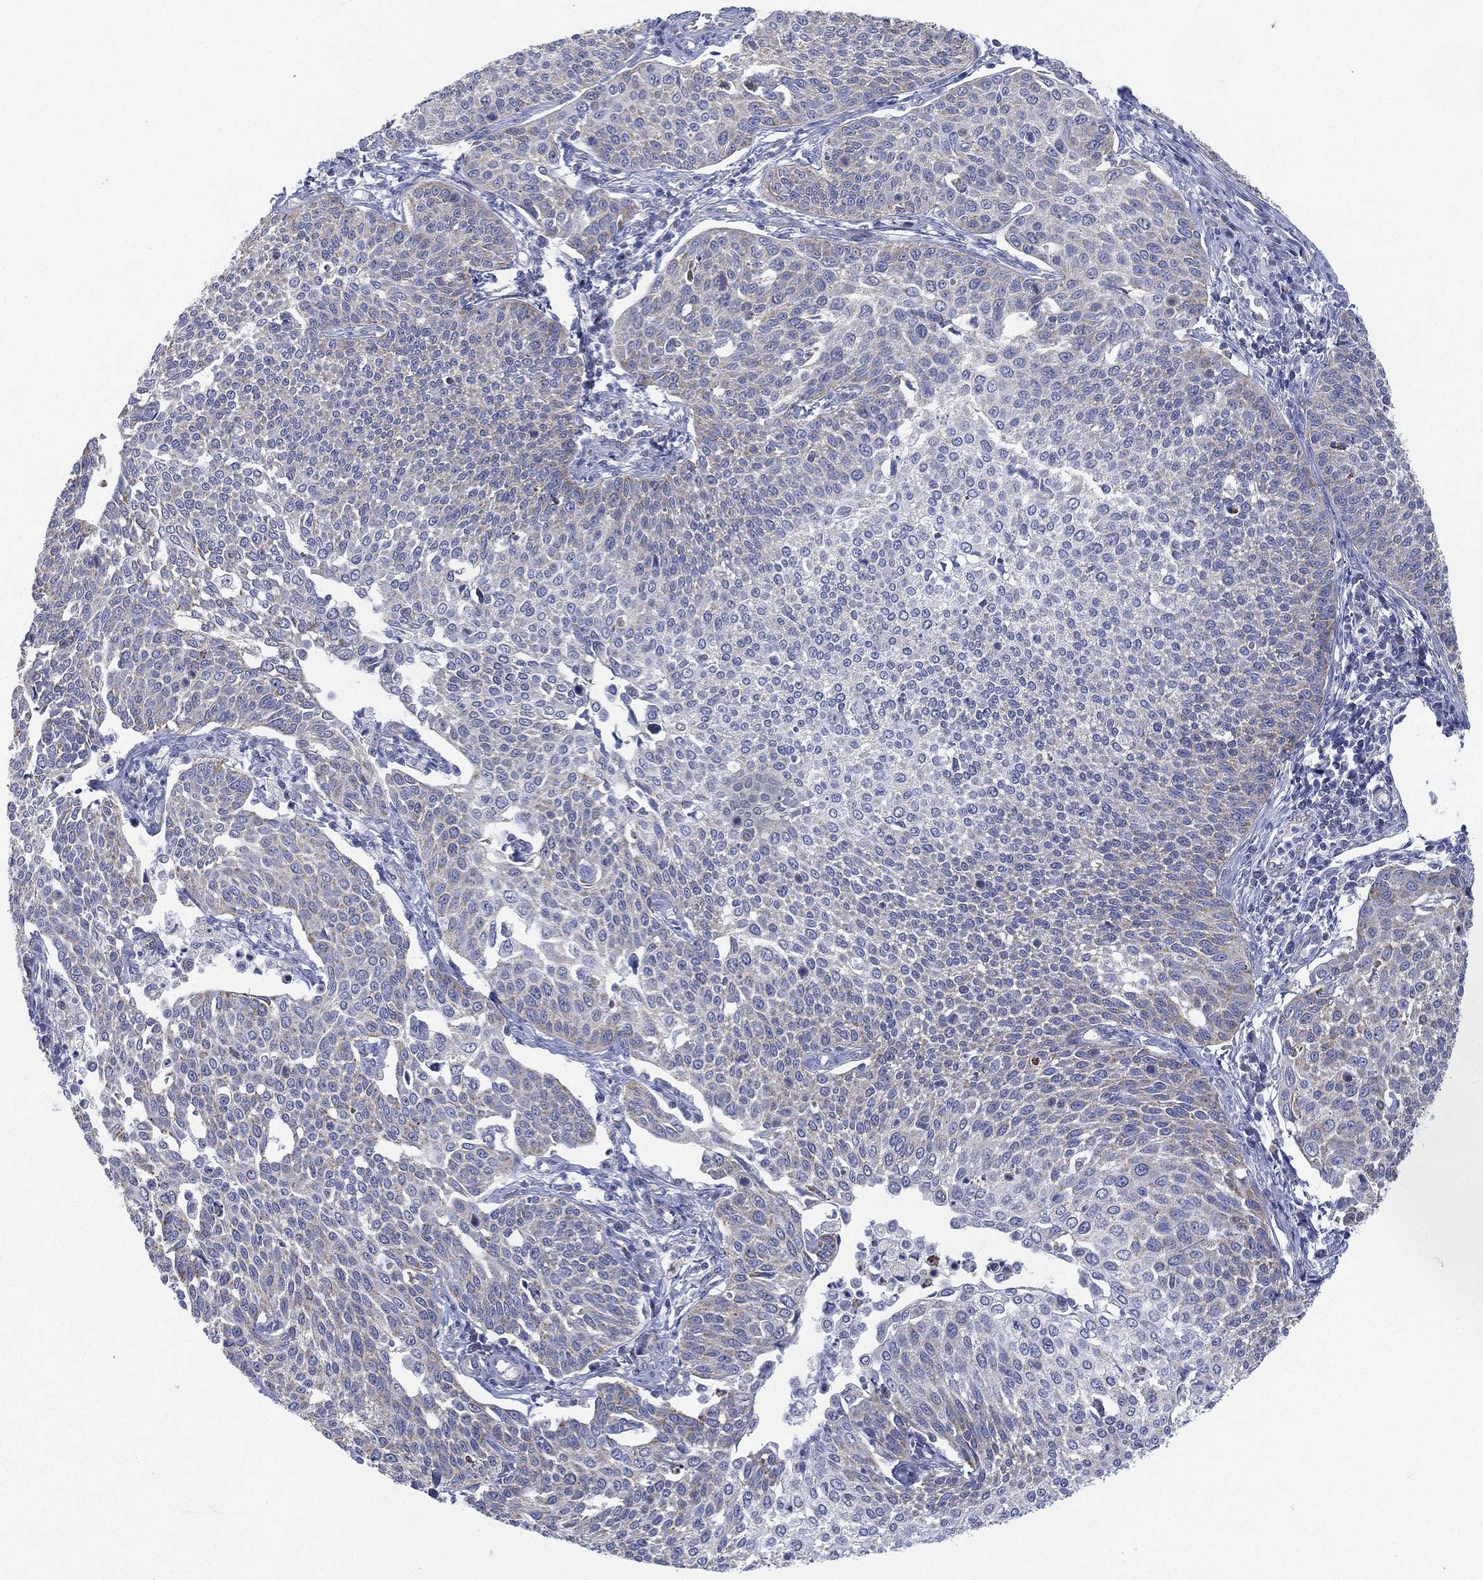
{"staining": {"intensity": "weak", "quantity": "<25%", "location": "cytoplasmic/membranous"}, "tissue": "cervical cancer", "cell_type": "Tumor cells", "image_type": "cancer", "snomed": [{"axis": "morphology", "description": "Squamous cell carcinoma, NOS"}, {"axis": "topography", "description": "Cervix"}], "caption": "This is an immunohistochemistry (IHC) micrograph of human cervical cancer (squamous cell carcinoma). There is no staining in tumor cells.", "gene": "INA", "patient": {"sex": "female", "age": 34}}